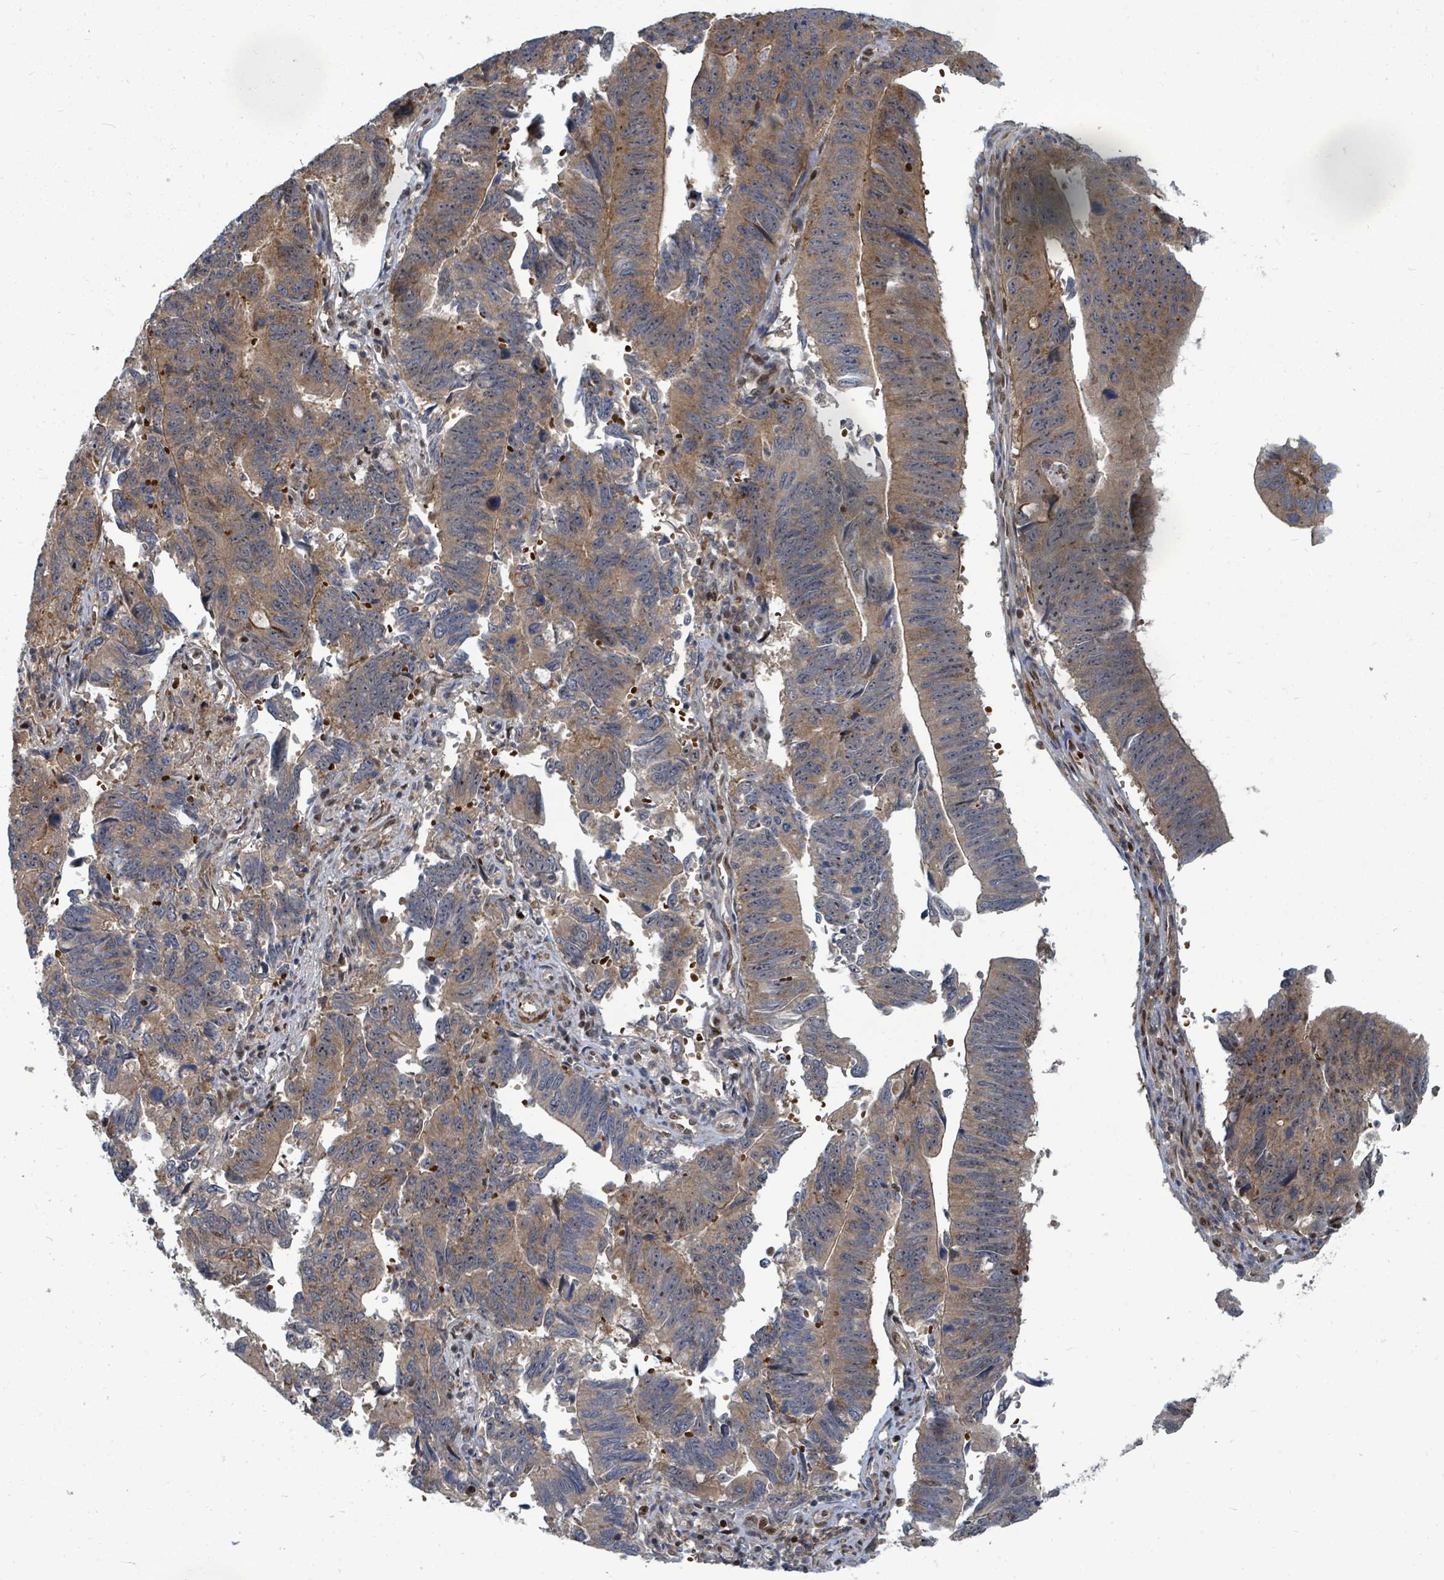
{"staining": {"intensity": "moderate", "quantity": ">75%", "location": "cytoplasmic/membranous,nuclear"}, "tissue": "stomach cancer", "cell_type": "Tumor cells", "image_type": "cancer", "snomed": [{"axis": "morphology", "description": "Adenocarcinoma, NOS"}, {"axis": "topography", "description": "Stomach"}], "caption": "Protein expression analysis of human stomach cancer reveals moderate cytoplasmic/membranous and nuclear staining in approximately >75% of tumor cells. Using DAB (3,3'-diaminobenzidine) (brown) and hematoxylin (blue) stains, captured at high magnification using brightfield microscopy.", "gene": "TRDMT1", "patient": {"sex": "male", "age": 59}}